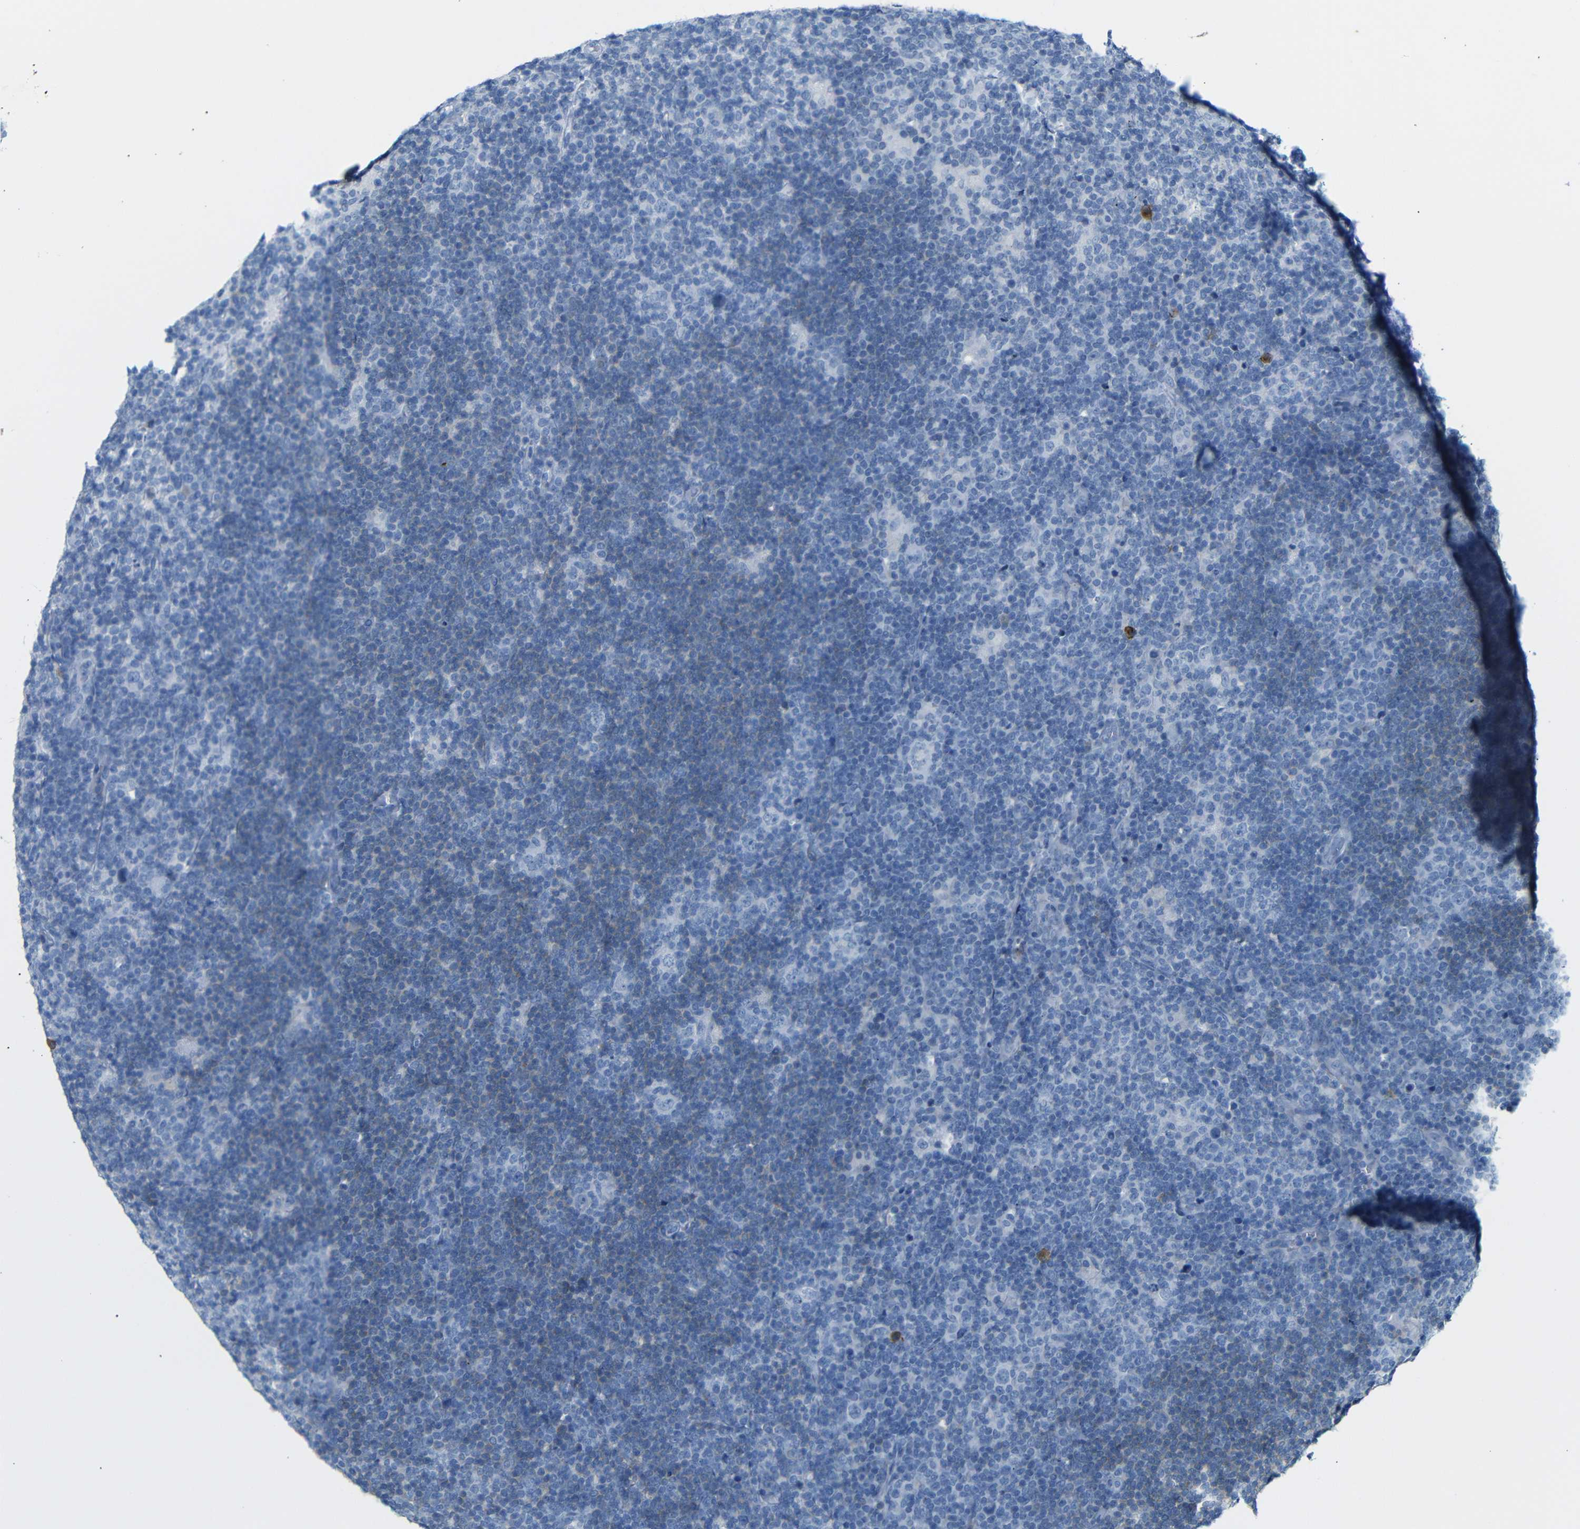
{"staining": {"intensity": "negative", "quantity": "none", "location": "none"}, "tissue": "lymphoma", "cell_type": "Tumor cells", "image_type": "cancer", "snomed": [{"axis": "morphology", "description": "Hodgkin's disease, NOS"}, {"axis": "topography", "description": "Lymph node"}], "caption": "This image is of Hodgkin's disease stained with immunohistochemistry (IHC) to label a protein in brown with the nuclei are counter-stained blue. There is no positivity in tumor cells. (Stains: DAB immunohistochemistry (IHC) with hematoxylin counter stain, Microscopy: brightfield microscopy at high magnification).", "gene": "FCRL1", "patient": {"sex": "female", "age": 57}}